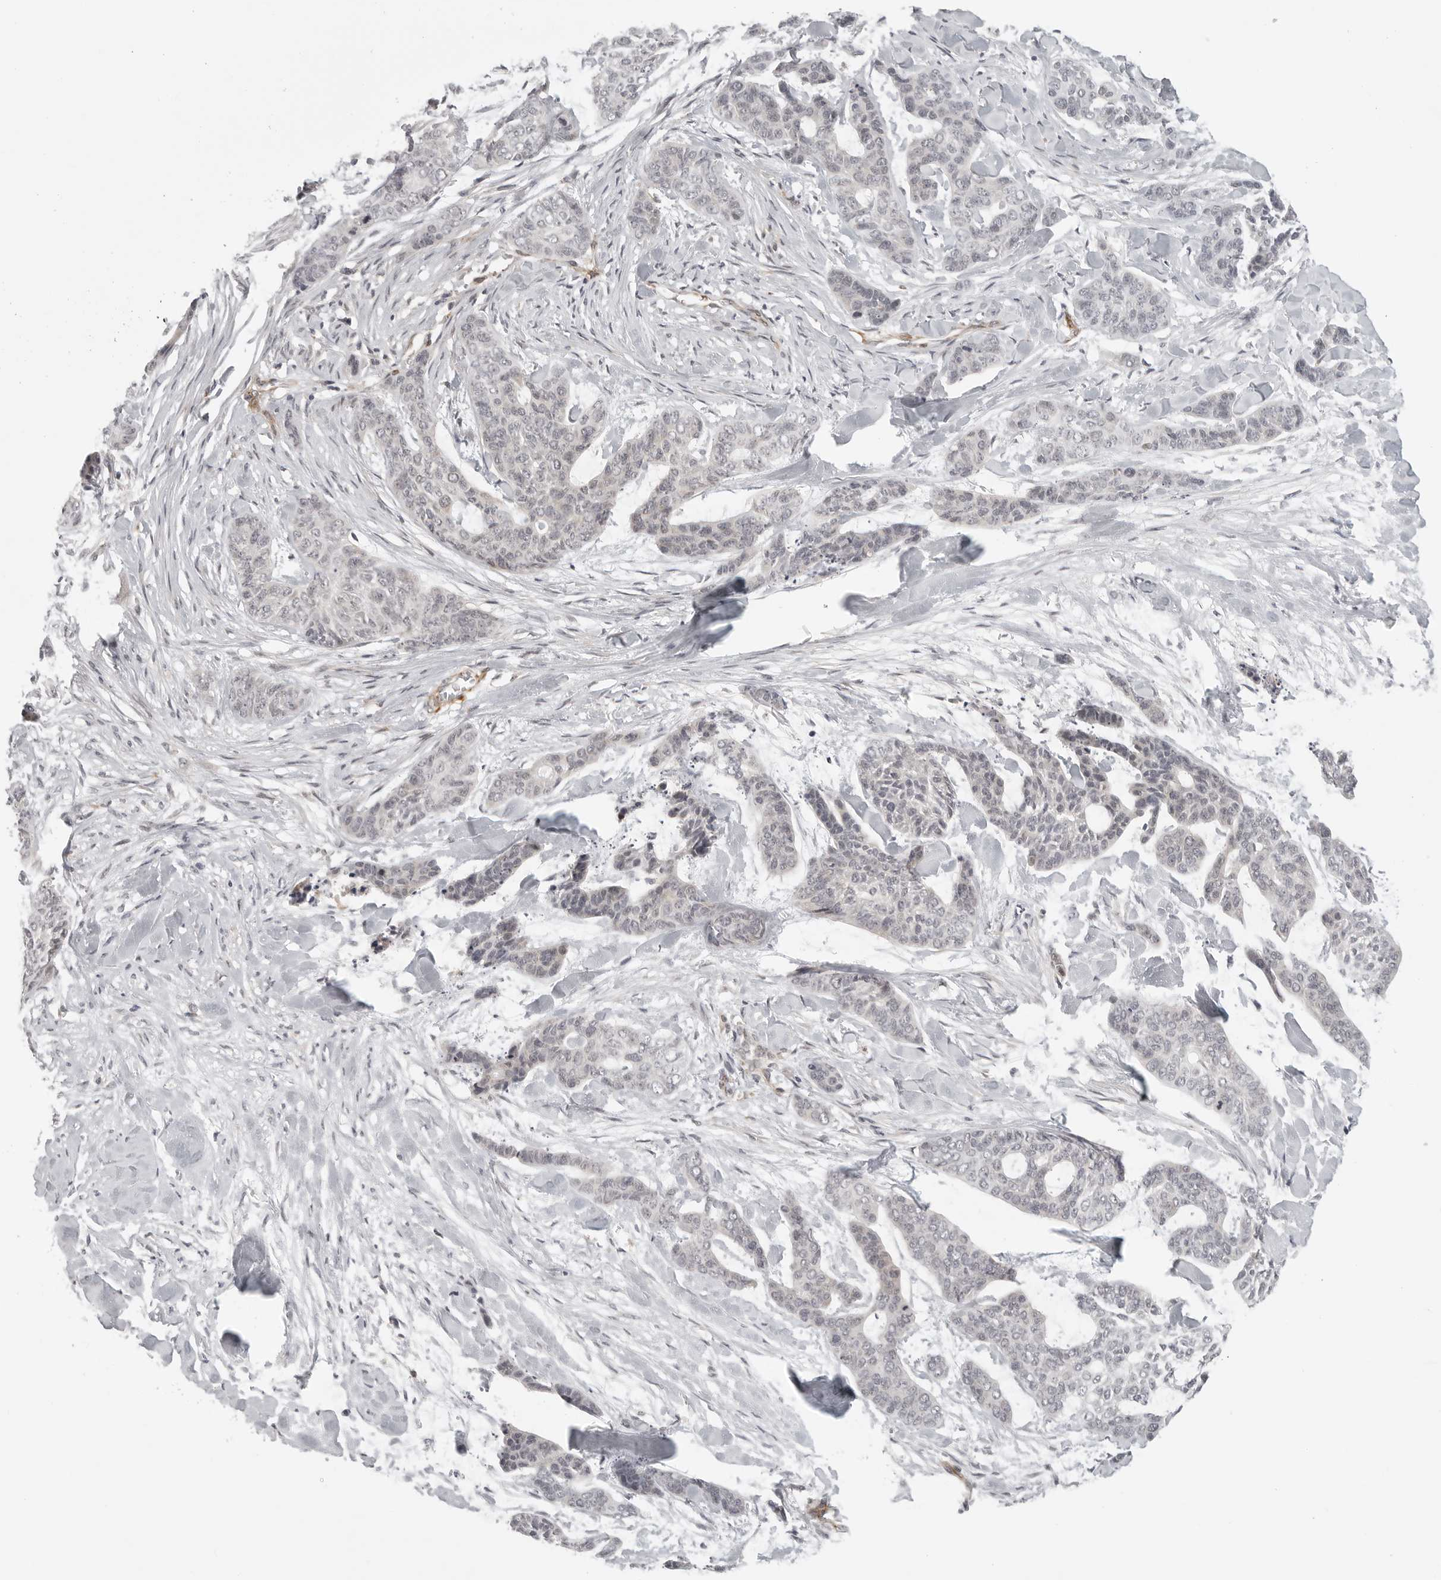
{"staining": {"intensity": "negative", "quantity": "none", "location": "none"}, "tissue": "skin cancer", "cell_type": "Tumor cells", "image_type": "cancer", "snomed": [{"axis": "morphology", "description": "Basal cell carcinoma"}, {"axis": "topography", "description": "Skin"}], "caption": "Photomicrograph shows no significant protein expression in tumor cells of skin basal cell carcinoma.", "gene": "TUT4", "patient": {"sex": "female", "age": 64}}